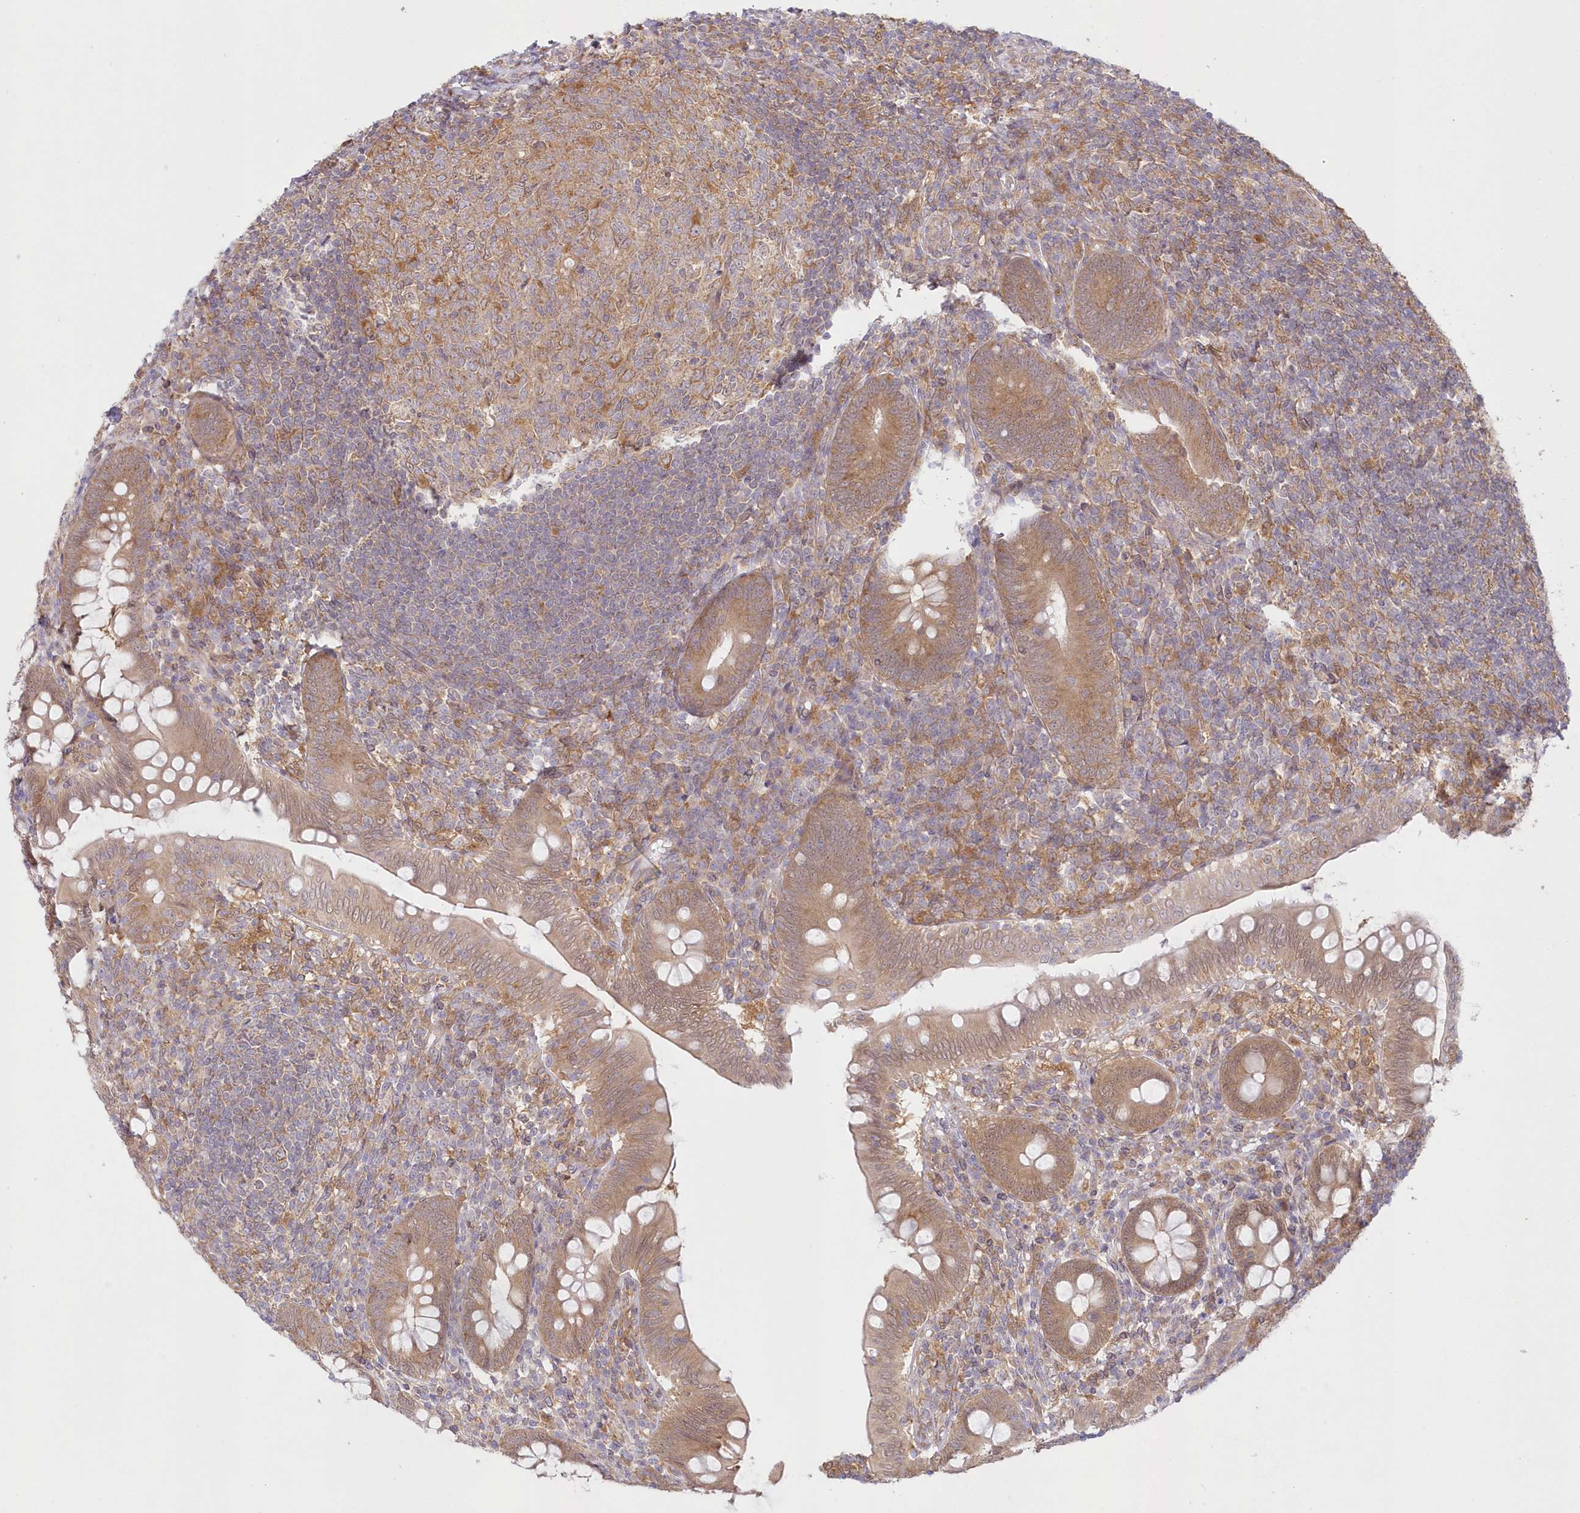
{"staining": {"intensity": "moderate", "quantity": ">75%", "location": "cytoplasmic/membranous"}, "tissue": "appendix", "cell_type": "Glandular cells", "image_type": "normal", "snomed": [{"axis": "morphology", "description": "Normal tissue, NOS"}, {"axis": "topography", "description": "Appendix"}], "caption": "The histopathology image reveals a brown stain indicating the presence of a protein in the cytoplasmic/membranous of glandular cells in appendix.", "gene": "RNPEP", "patient": {"sex": "male", "age": 14}}